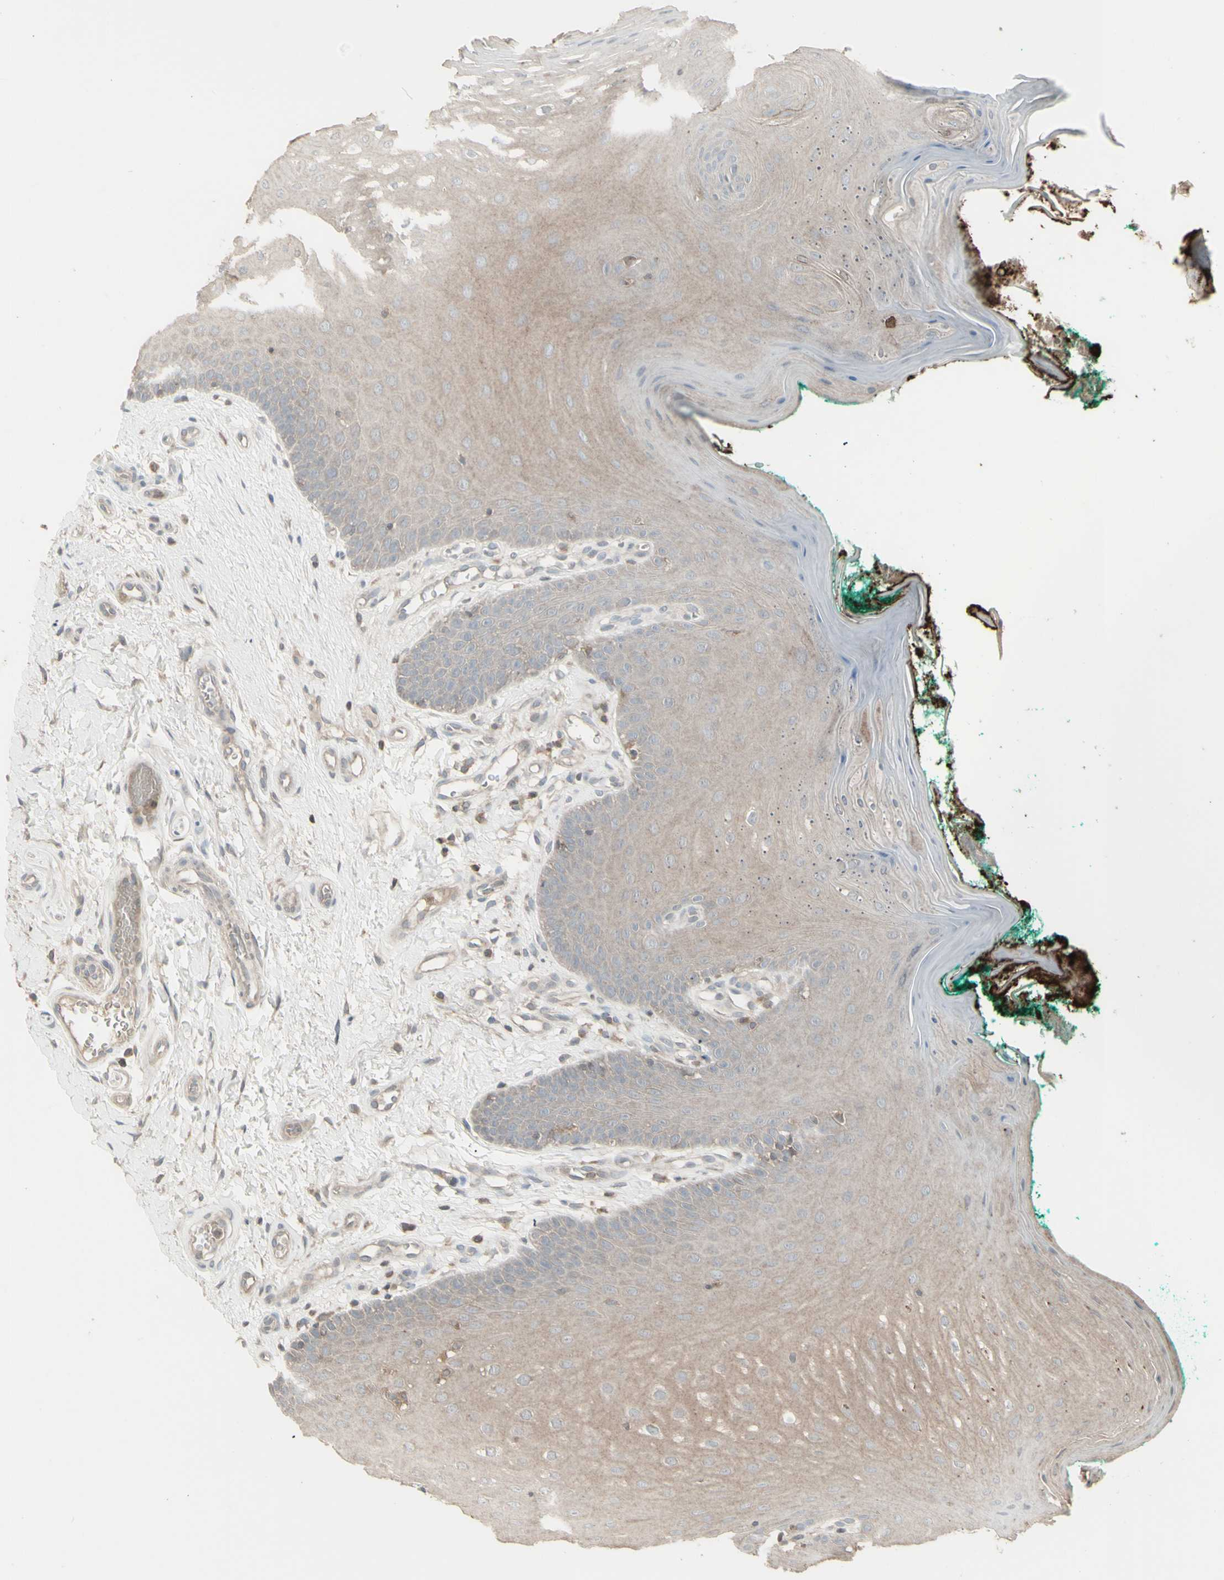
{"staining": {"intensity": "weak", "quantity": "25%-75%", "location": "cytoplasmic/membranous"}, "tissue": "oral mucosa", "cell_type": "Squamous epithelial cells", "image_type": "normal", "snomed": [{"axis": "morphology", "description": "Normal tissue, NOS"}, {"axis": "topography", "description": "Skeletal muscle"}, {"axis": "topography", "description": "Oral tissue"}], "caption": "Immunohistochemical staining of unremarkable human oral mucosa displays low levels of weak cytoplasmic/membranous staining in approximately 25%-75% of squamous epithelial cells.", "gene": "CSK", "patient": {"sex": "male", "age": 58}}